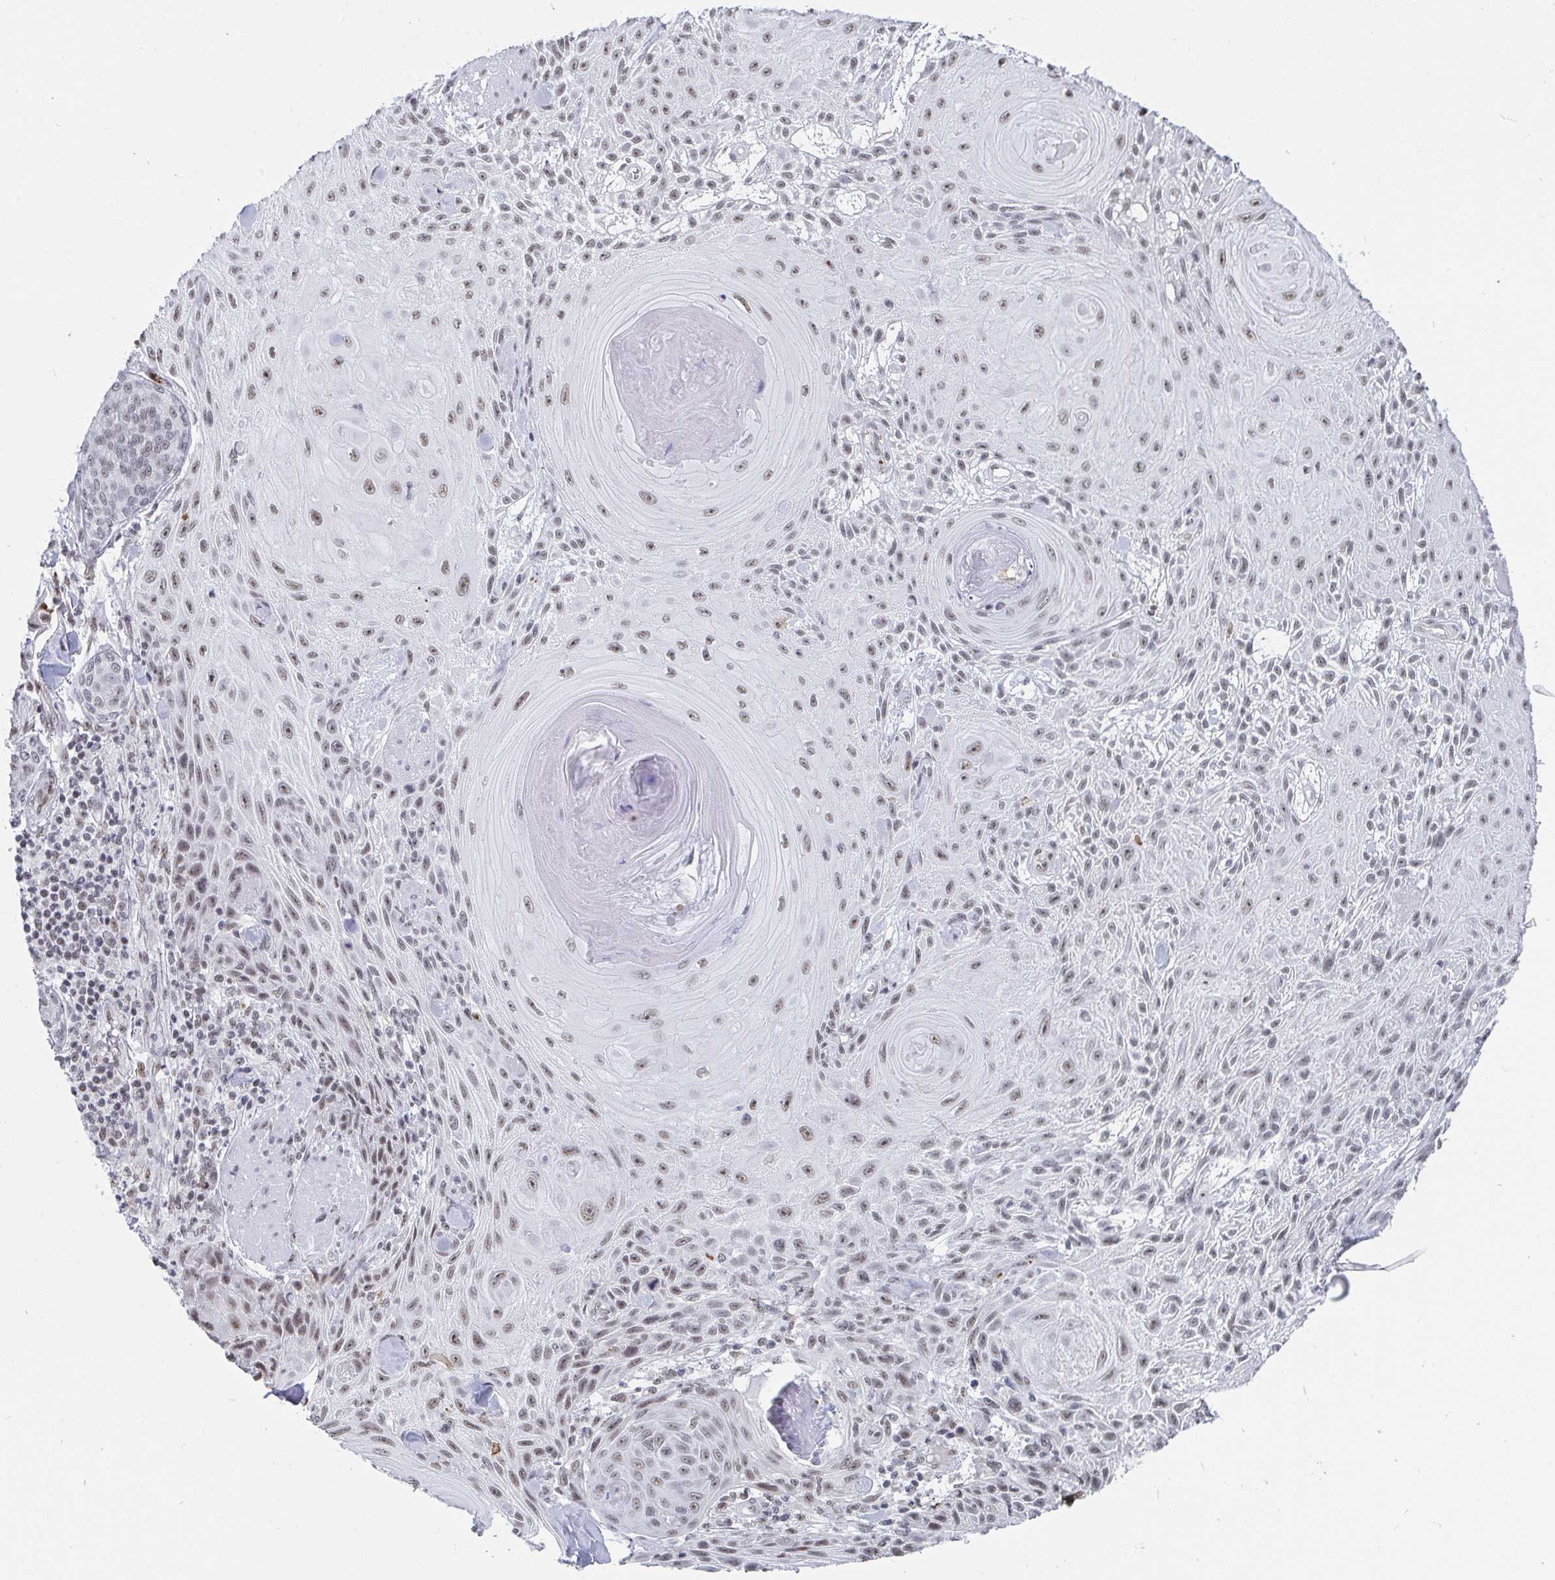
{"staining": {"intensity": "weak", "quantity": "25%-75%", "location": "nuclear"}, "tissue": "skin cancer", "cell_type": "Tumor cells", "image_type": "cancer", "snomed": [{"axis": "morphology", "description": "Squamous cell carcinoma, NOS"}, {"axis": "topography", "description": "Skin"}], "caption": "Immunohistochemical staining of human skin cancer shows low levels of weak nuclear expression in about 25%-75% of tumor cells.", "gene": "TRIP12", "patient": {"sex": "male", "age": 88}}